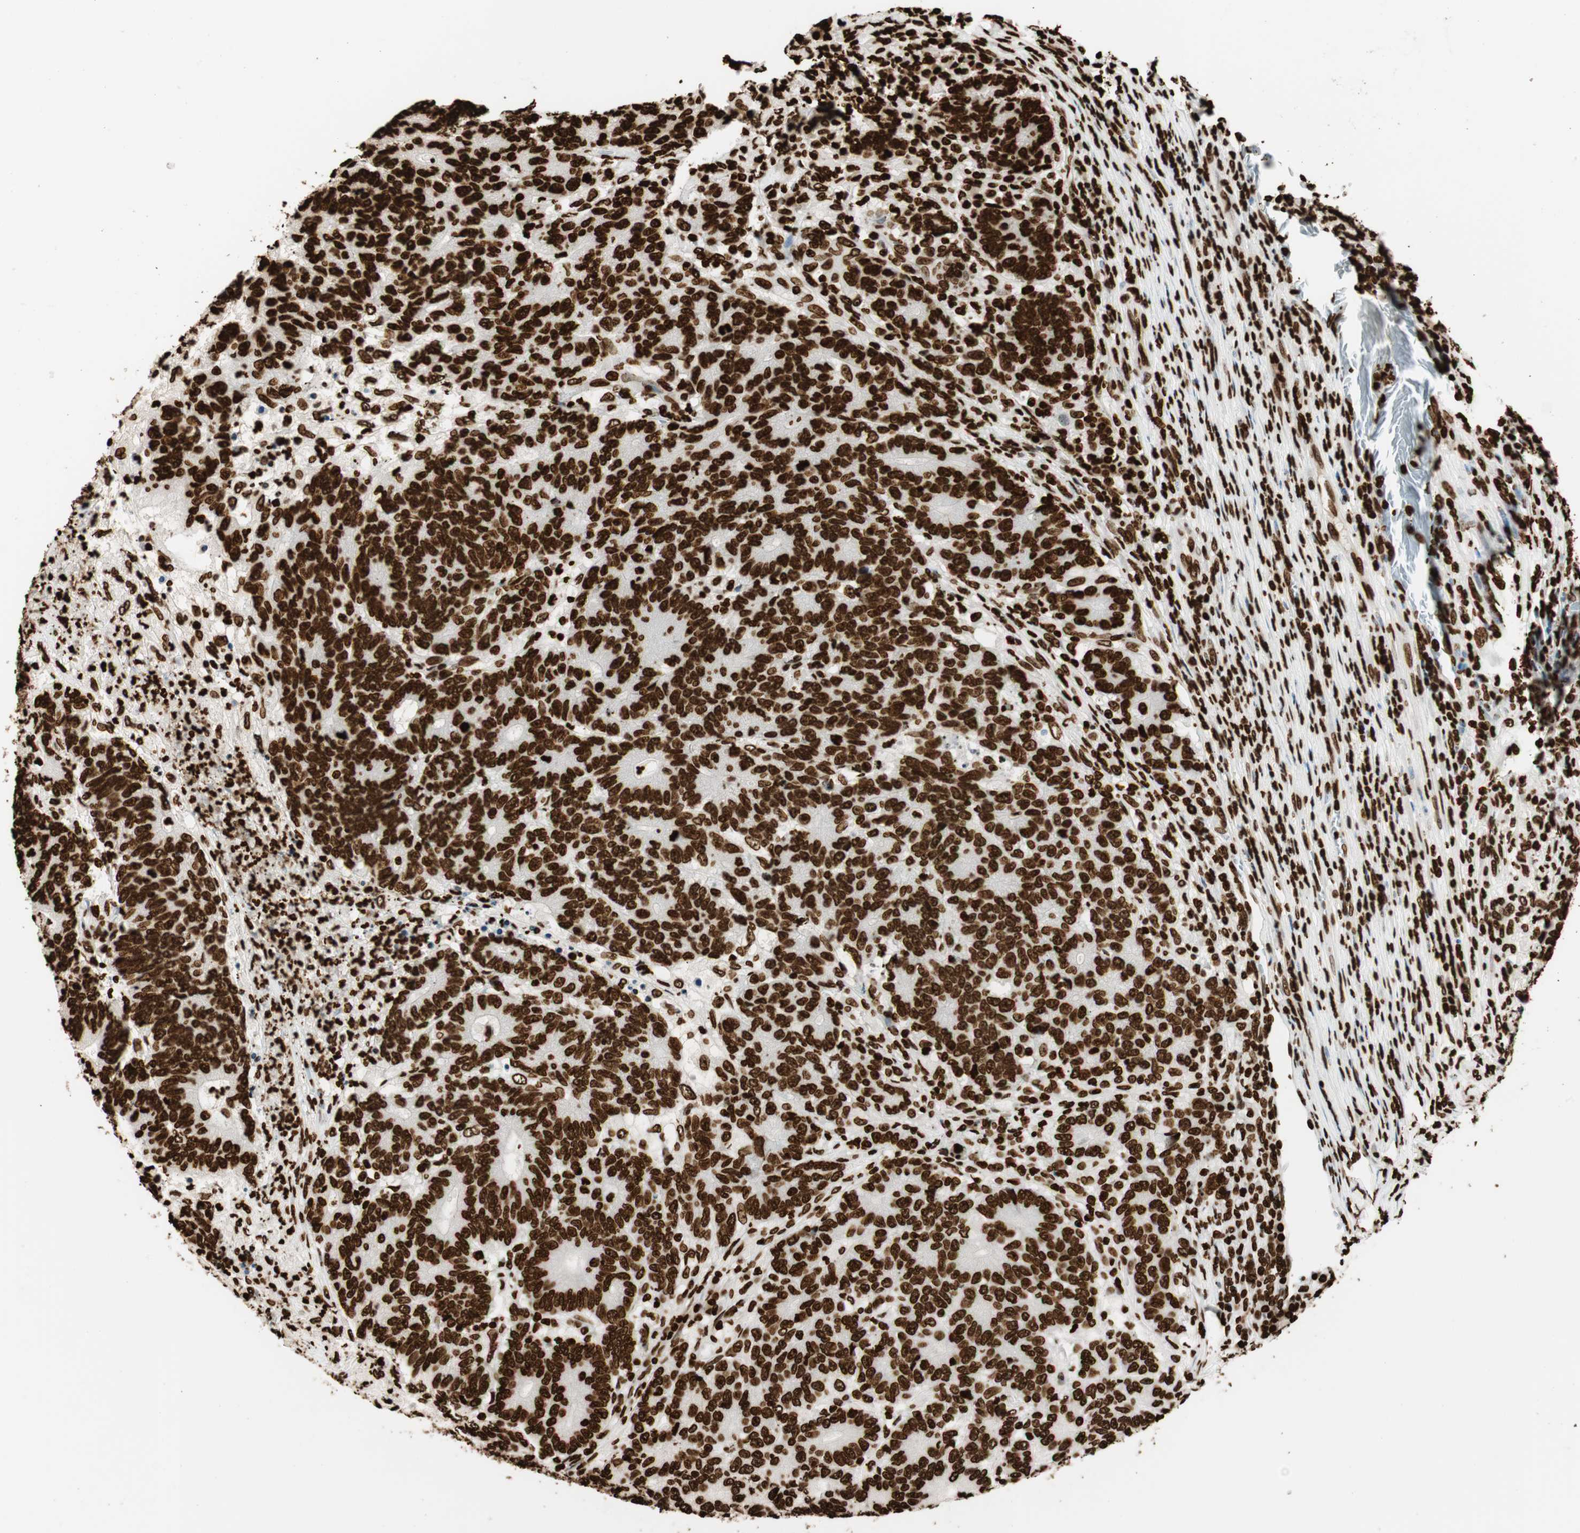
{"staining": {"intensity": "strong", "quantity": ">75%", "location": "nuclear"}, "tissue": "colorectal cancer", "cell_type": "Tumor cells", "image_type": "cancer", "snomed": [{"axis": "morphology", "description": "Normal tissue, NOS"}, {"axis": "morphology", "description": "Adenocarcinoma, NOS"}, {"axis": "topography", "description": "Colon"}], "caption": "This is an image of IHC staining of adenocarcinoma (colorectal), which shows strong staining in the nuclear of tumor cells.", "gene": "GLI2", "patient": {"sex": "female", "age": 75}}